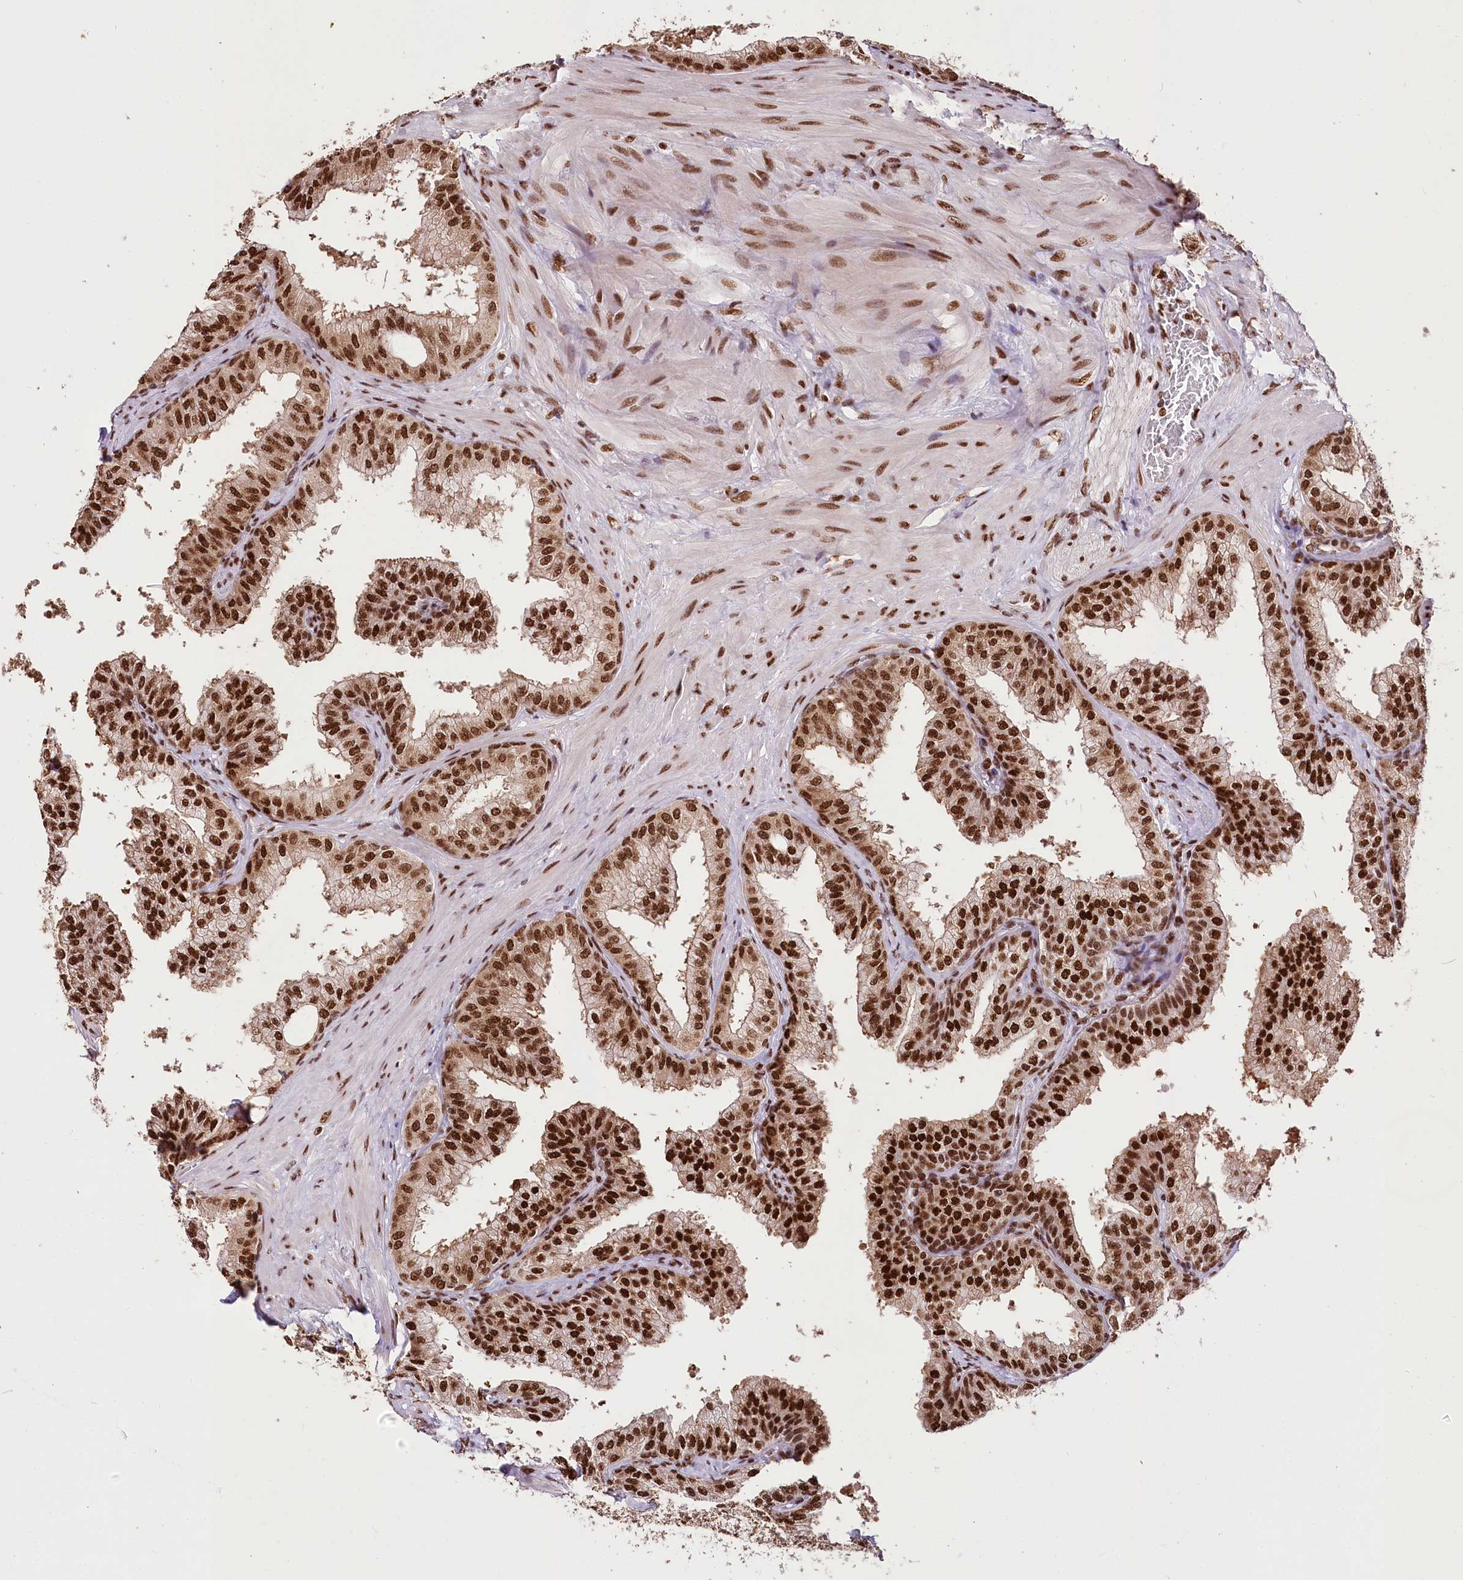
{"staining": {"intensity": "strong", "quantity": ">75%", "location": "cytoplasmic/membranous,nuclear"}, "tissue": "prostate", "cell_type": "Glandular cells", "image_type": "normal", "snomed": [{"axis": "morphology", "description": "Normal tissue, NOS"}, {"axis": "topography", "description": "Prostate"}], "caption": "Normal prostate was stained to show a protein in brown. There is high levels of strong cytoplasmic/membranous,nuclear positivity in approximately >75% of glandular cells. (Brightfield microscopy of DAB IHC at high magnification).", "gene": "SMARCE1", "patient": {"sex": "male", "age": 60}}